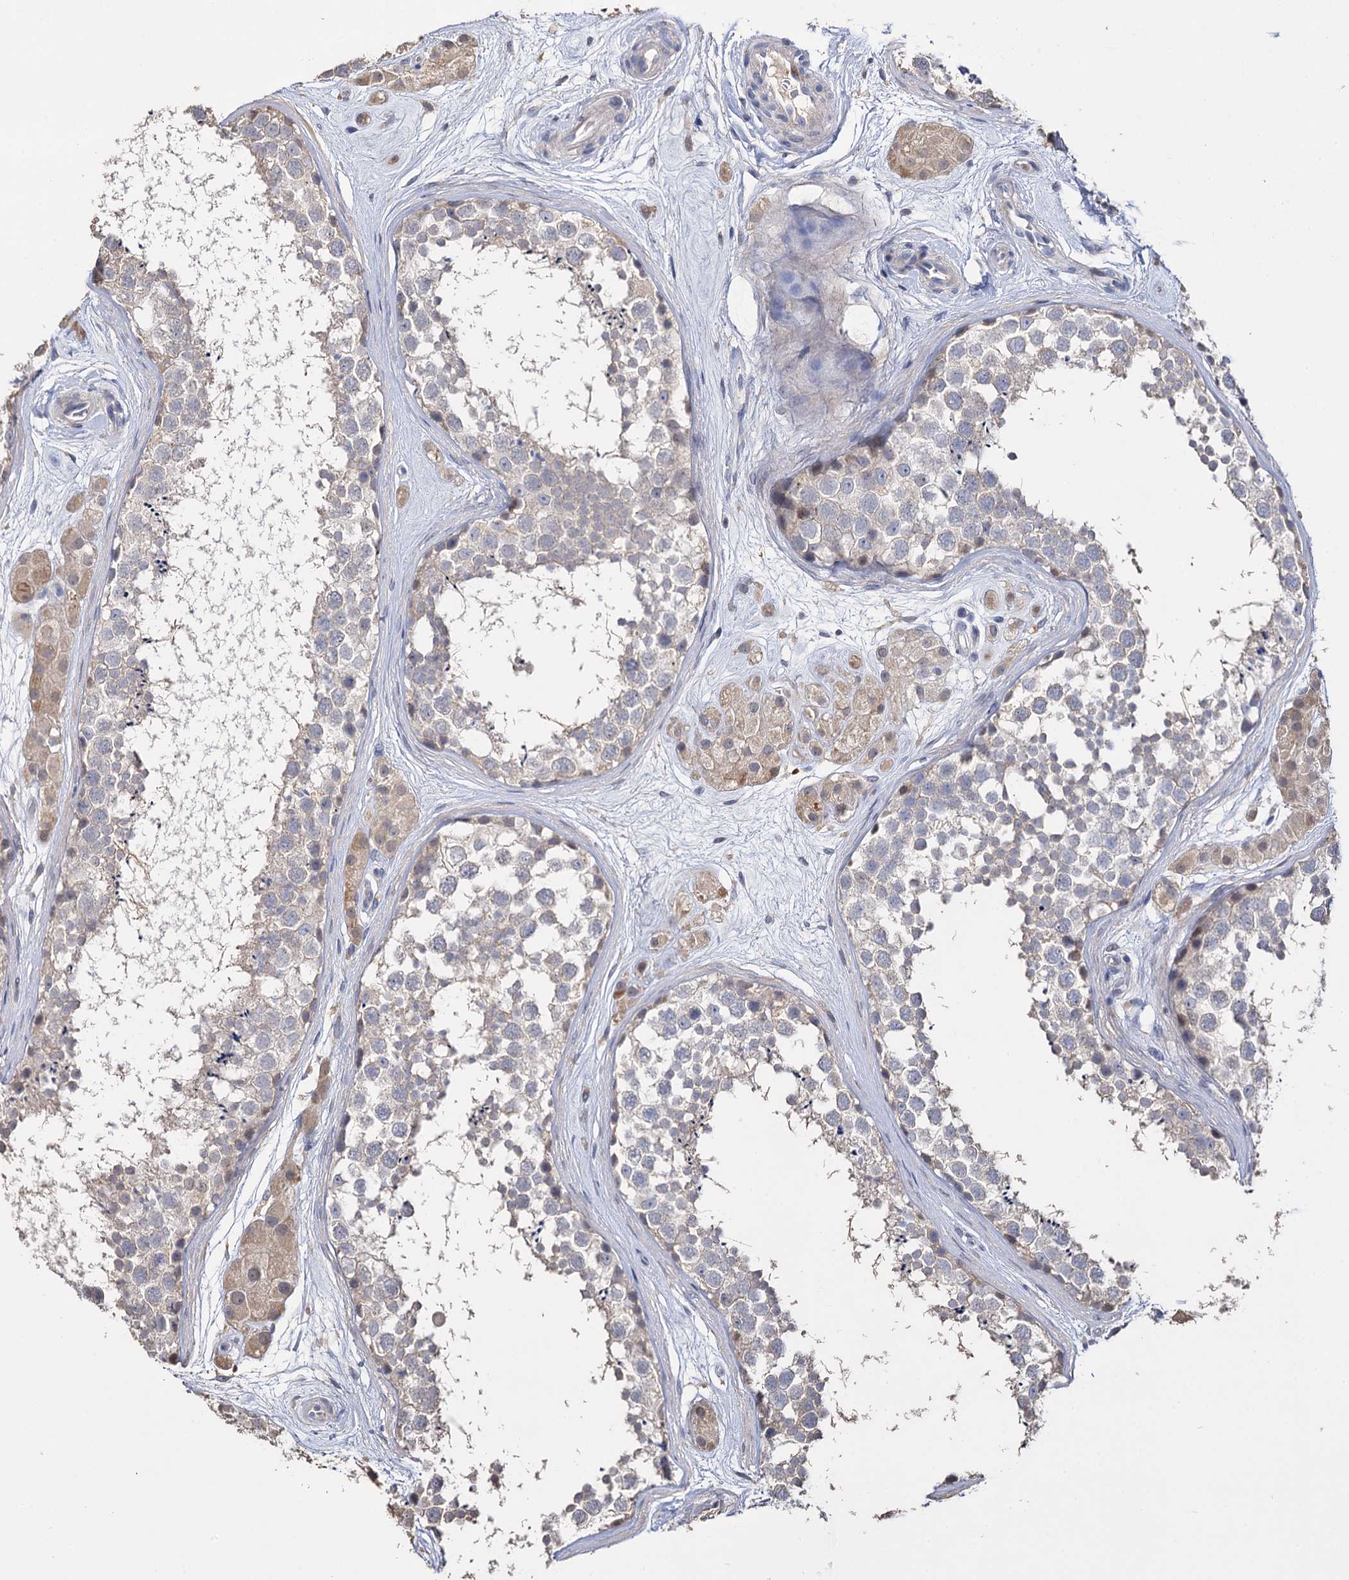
{"staining": {"intensity": "negative", "quantity": "none", "location": "none"}, "tissue": "testis", "cell_type": "Cells in seminiferous ducts", "image_type": "normal", "snomed": [{"axis": "morphology", "description": "Normal tissue, NOS"}, {"axis": "topography", "description": "Testis"}], "caption": "Immunohistochemistry (IHC) of unremarkable testis exhibits no staining in cells in seminiferous ducts.", "gene": "DNAH6", "patient": {"sex": "male", "age": 56}}